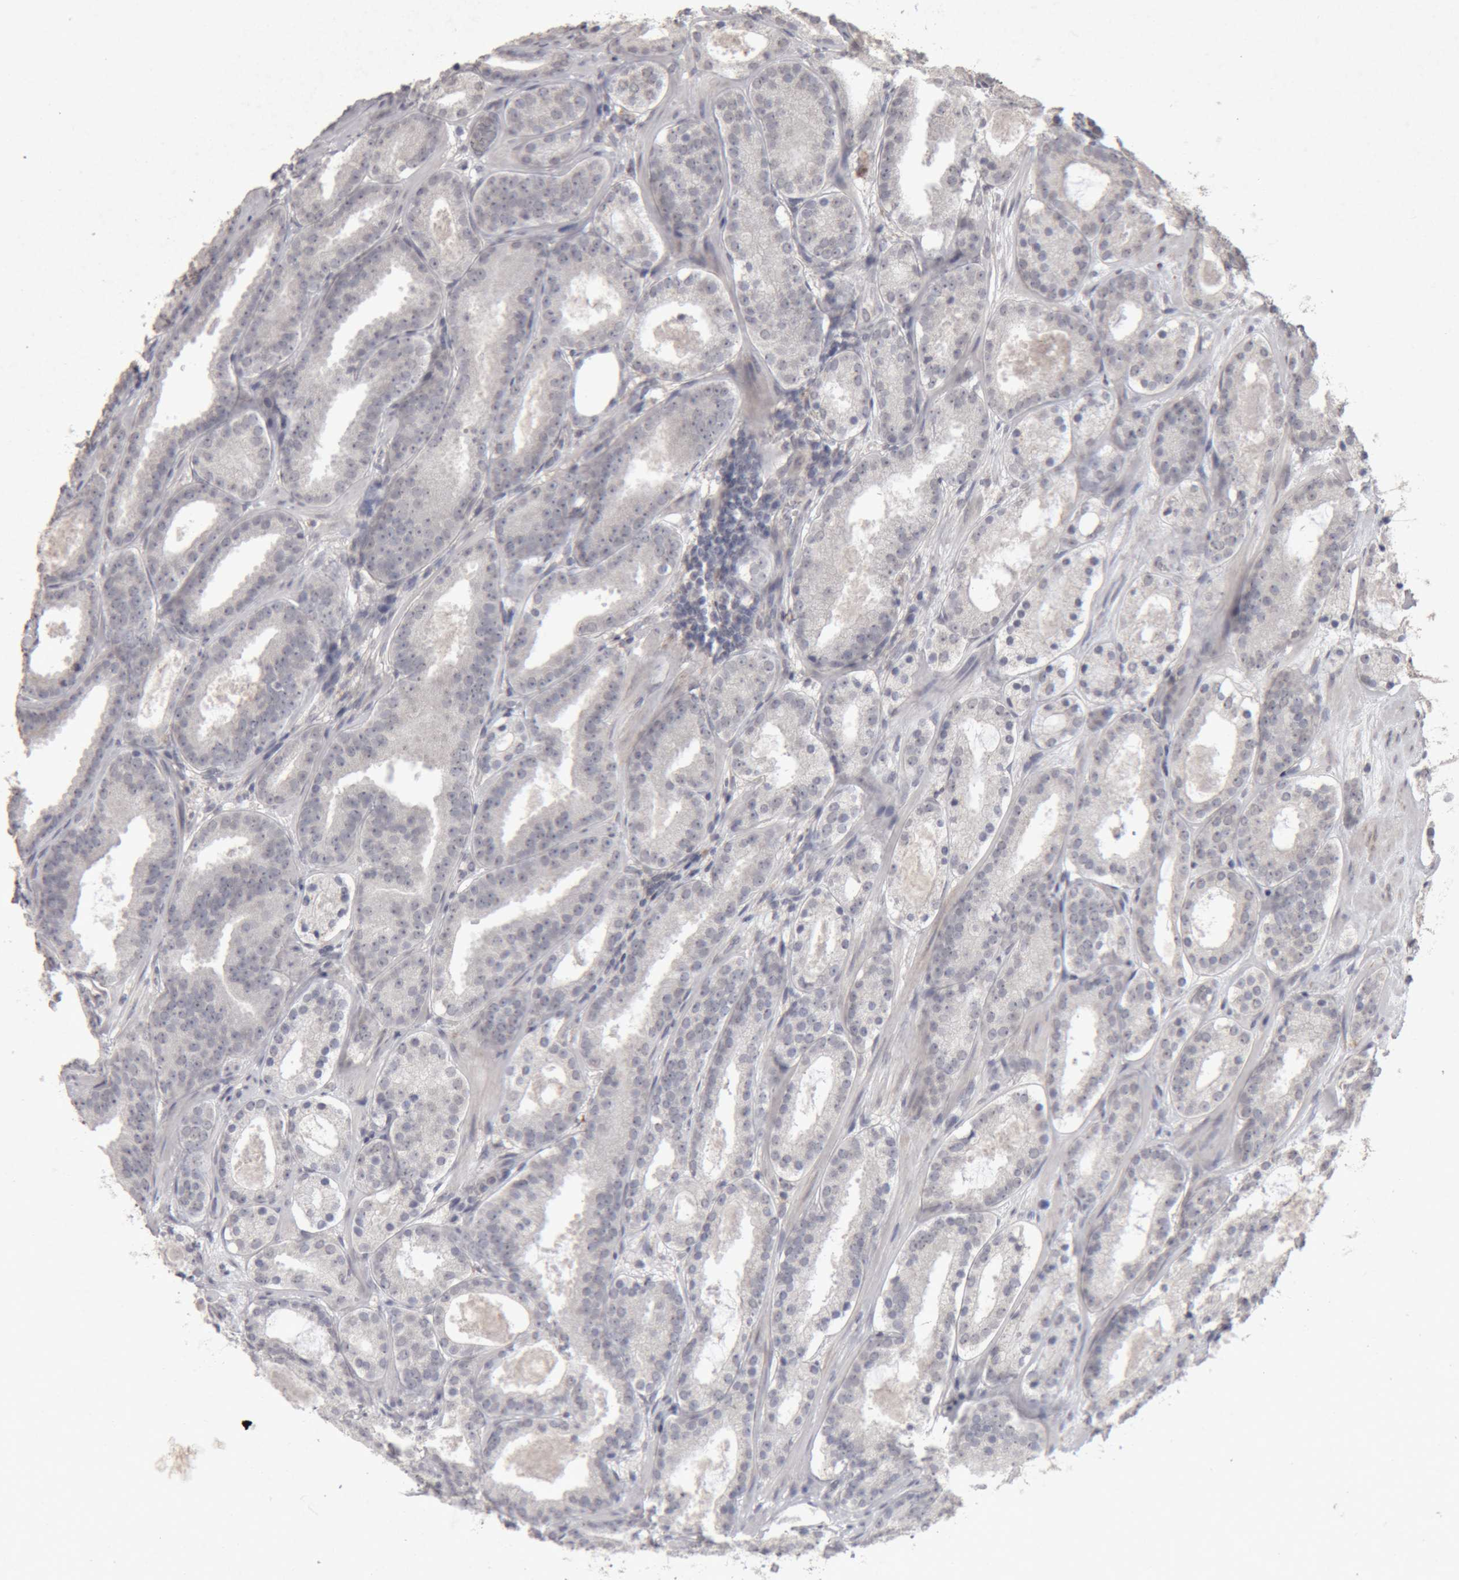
{"staining": {"intensity": "negative", "quantity": "none", "location": "none"}, "tissue": "prostate cancer", "cell_type": "Tumor cells", "image_type": "cancer", "snomed": [{"axis": "morphology", "description": "Adenocarcinoma, Low grade"}, {"axis": "topography", "description": "Prostate"}], "caption": "A high-resolution micrograph shows immunohistochemistry staining of adenocarcinoma (low-grade) (prostate), which shows no significant expression in tumor cells. The staining is performed using DAB (3,3'-diaminobenzidine) brown chromogen with nuclei counter-stained in using hematoxylin.", "gene": "MEP1A", "patient": {"sex": "male", "age": 69}}